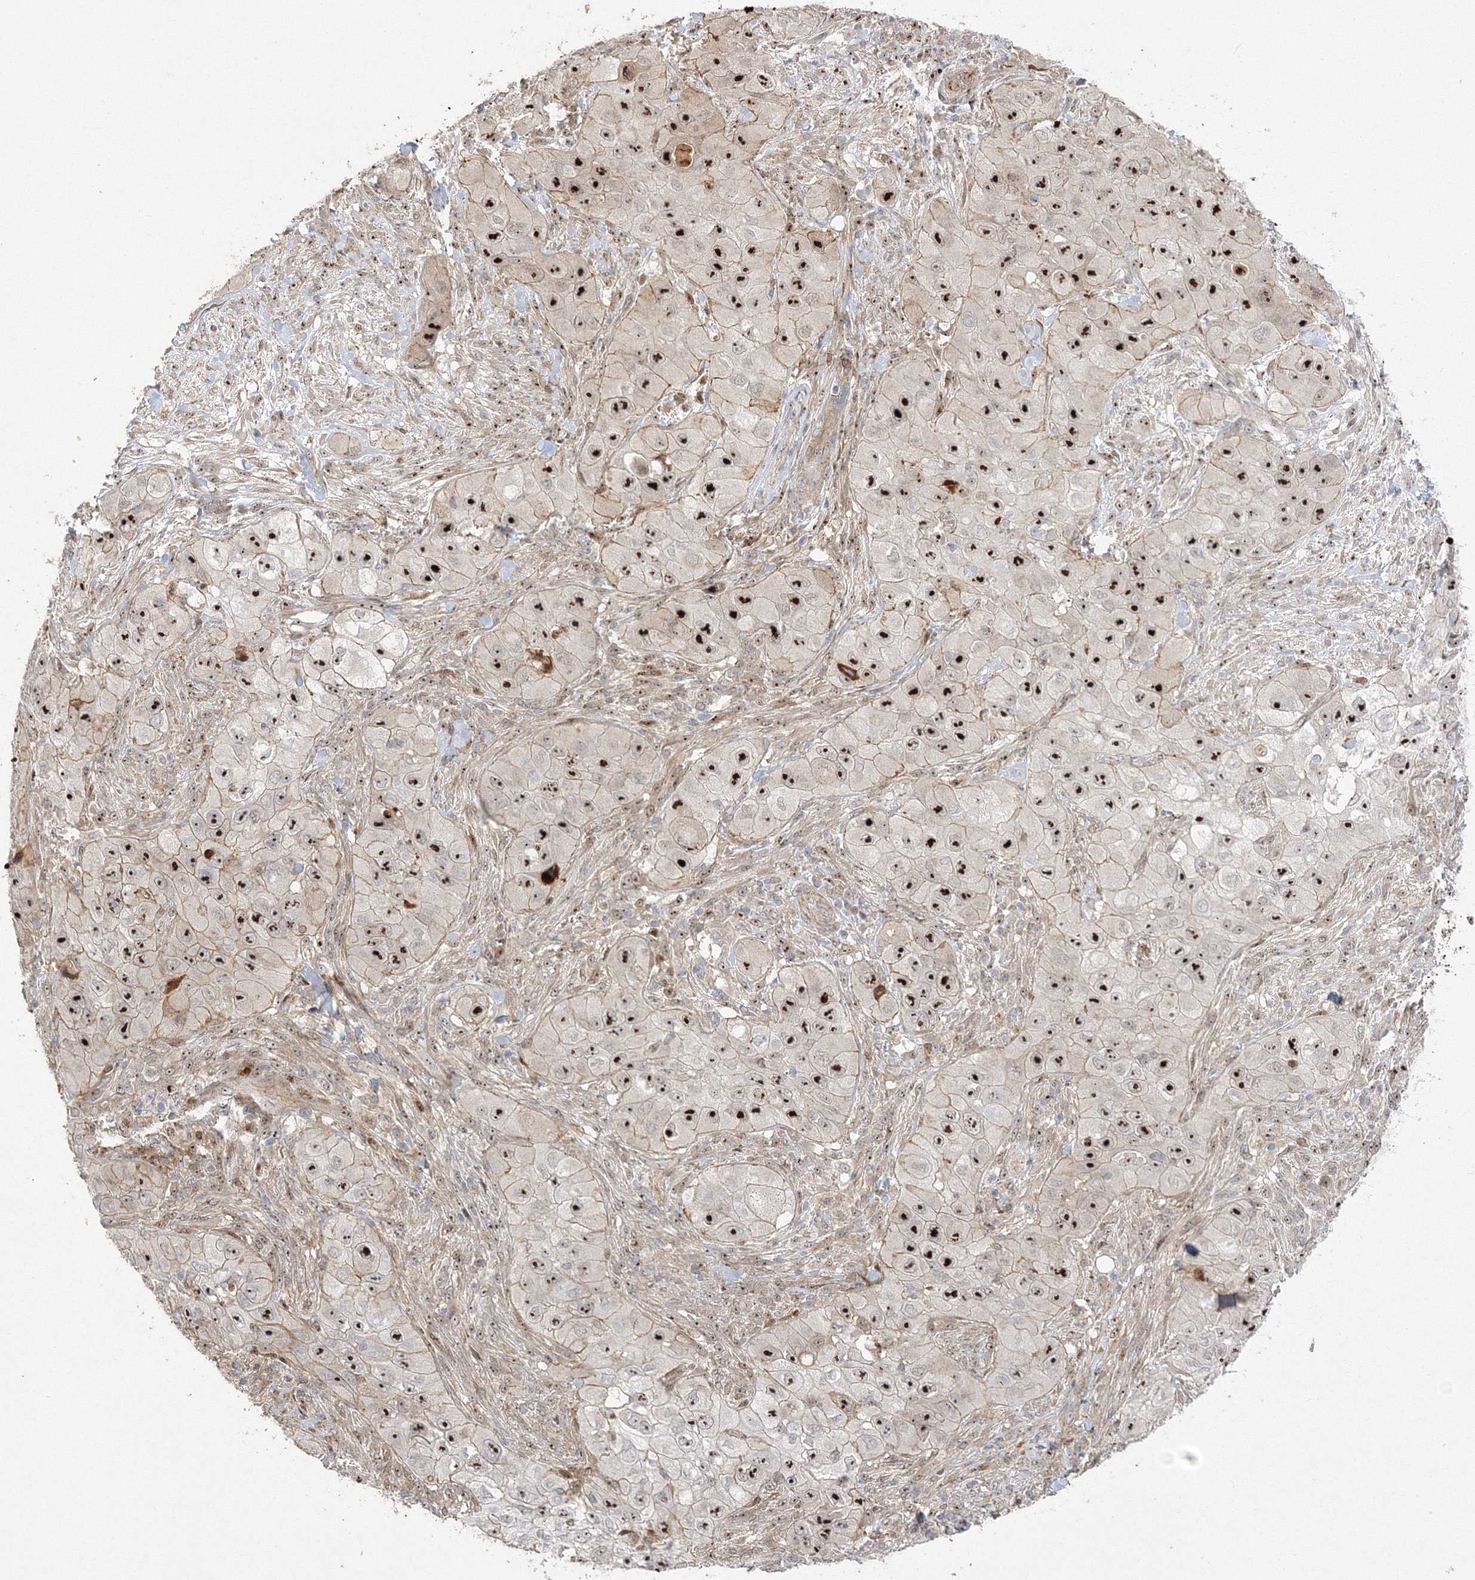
{"staining": {"intensity": "strong", "quantity": ">75%", "location": "nuclear"}, "tissue": "skin cancer", "cell_type": "Tumor cells", "image_type": "cancer", "snomed": [{"axis": "morphology", "description": "Squamous cell carcinoma, NOS"}, {"axis": "topography", "description": "Skin"}, {"axis": "topography", "description": "Subcutis"}], "caption": "Immunohistochemical staining of human skin cancer (squamous cell carcinoma) exhibits high levels of strong nuclear protein positivity in approximately >75% of tumor cells. Using DAB (brown) and hematoxylin (blue) stains, captured at high magnification using brightfield microscopy.", "gene": "NPM3", "patient": {"sex": "male", "age": 73}}